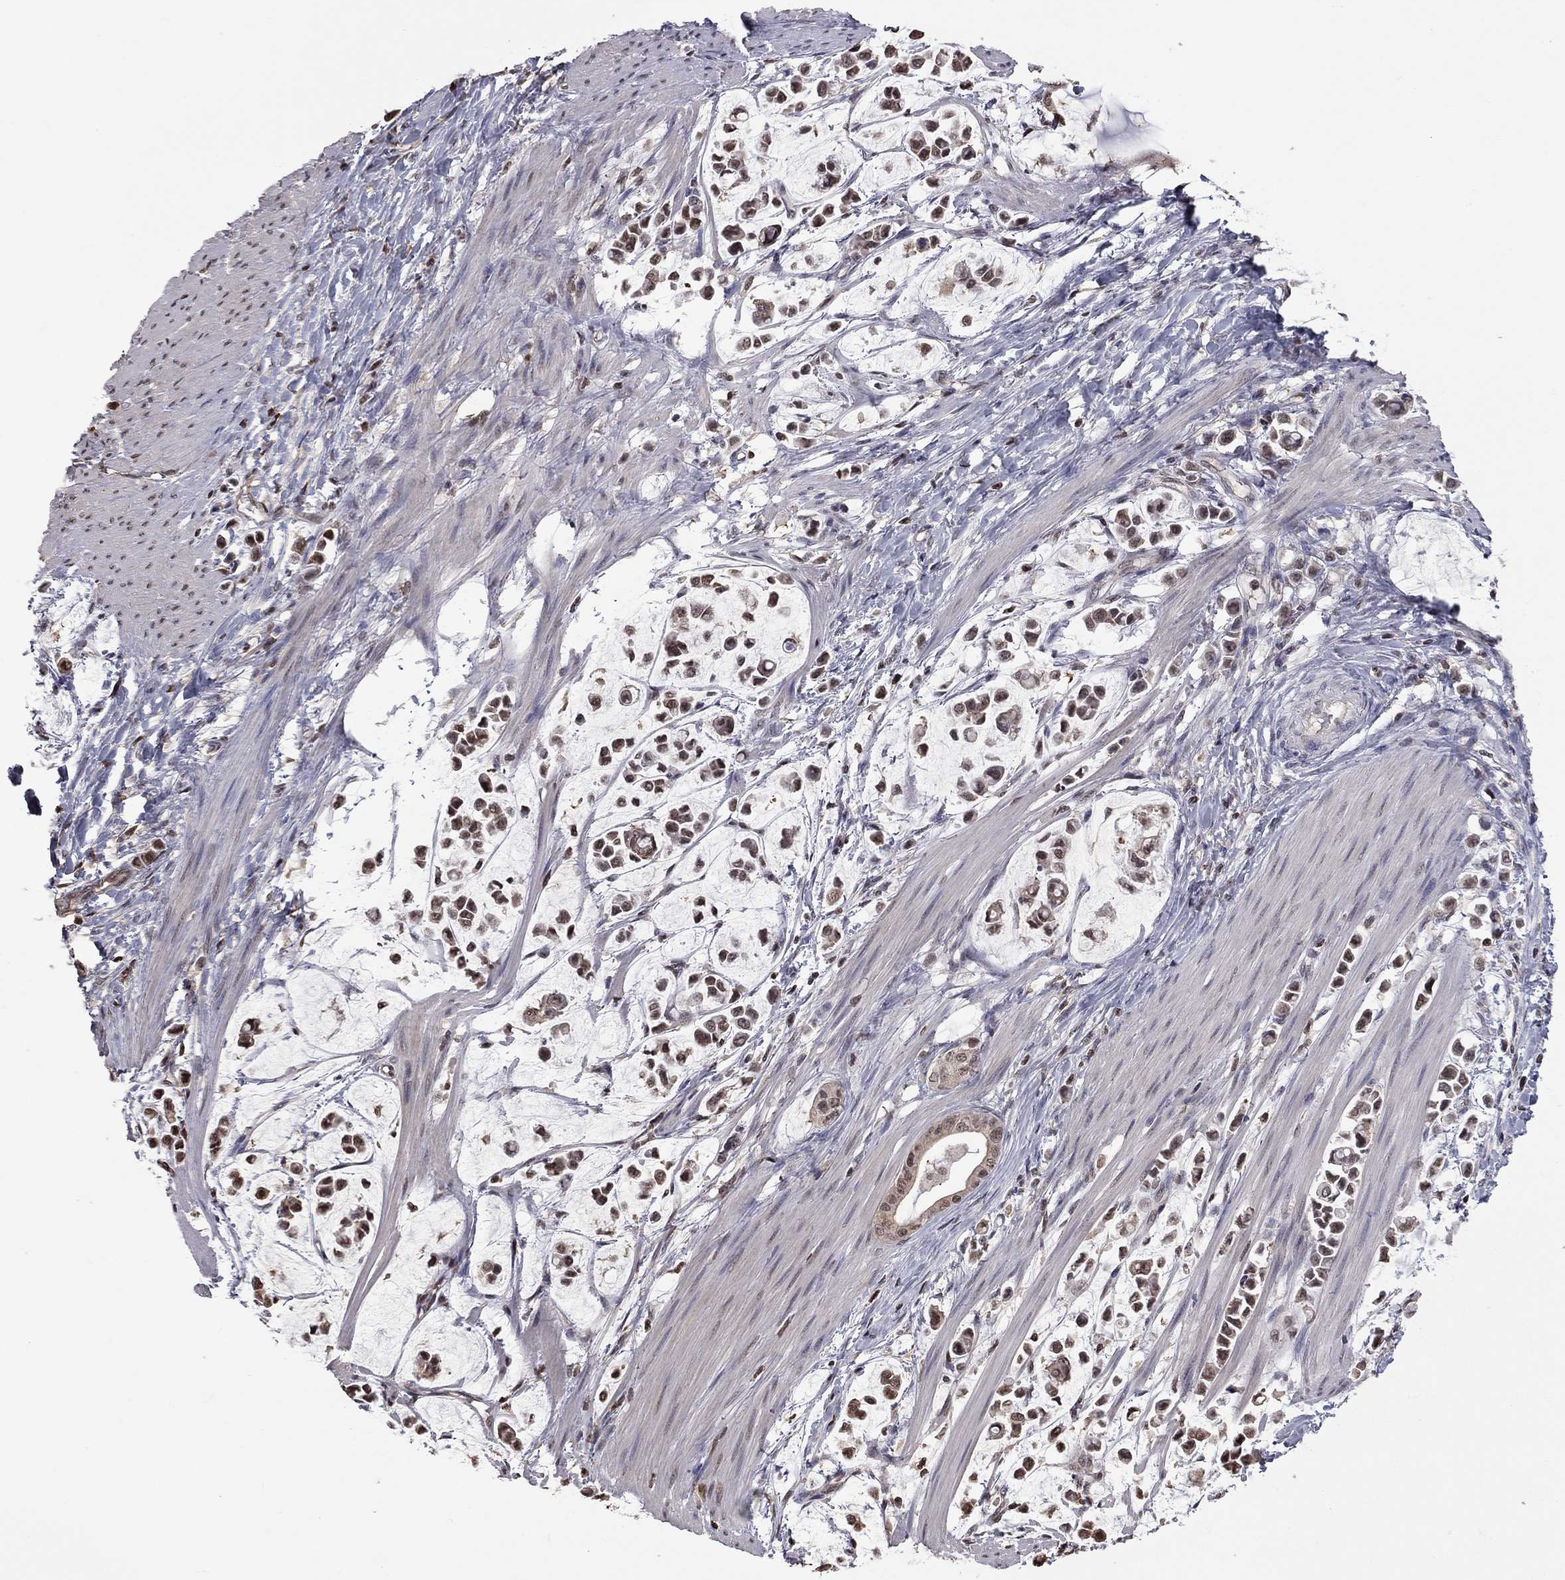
{"staining": {"intensity": "moderate", "quantity": "25%-75%", "location": "nuclear"}, "tissue": "stomach cancer", "cell_type": "Tumor cells", "image_type": "cancer", "snomed": [{"axis": "morphology", "description": "Adenocarcinoma, NOS"}, {"axis": "topography", "description": "Stomach"}], "caption": "Immunohistochemistry (IHC) (DAB (3,3'-diaminobenzidine)) staining of human stomach cancer (adenocarcinoma) shows moderate nuclear protein expression in approximately 25%-75% of tumor cells.", "gene": "RFWD3", "patient": {"sex": "male", "age": 82}}